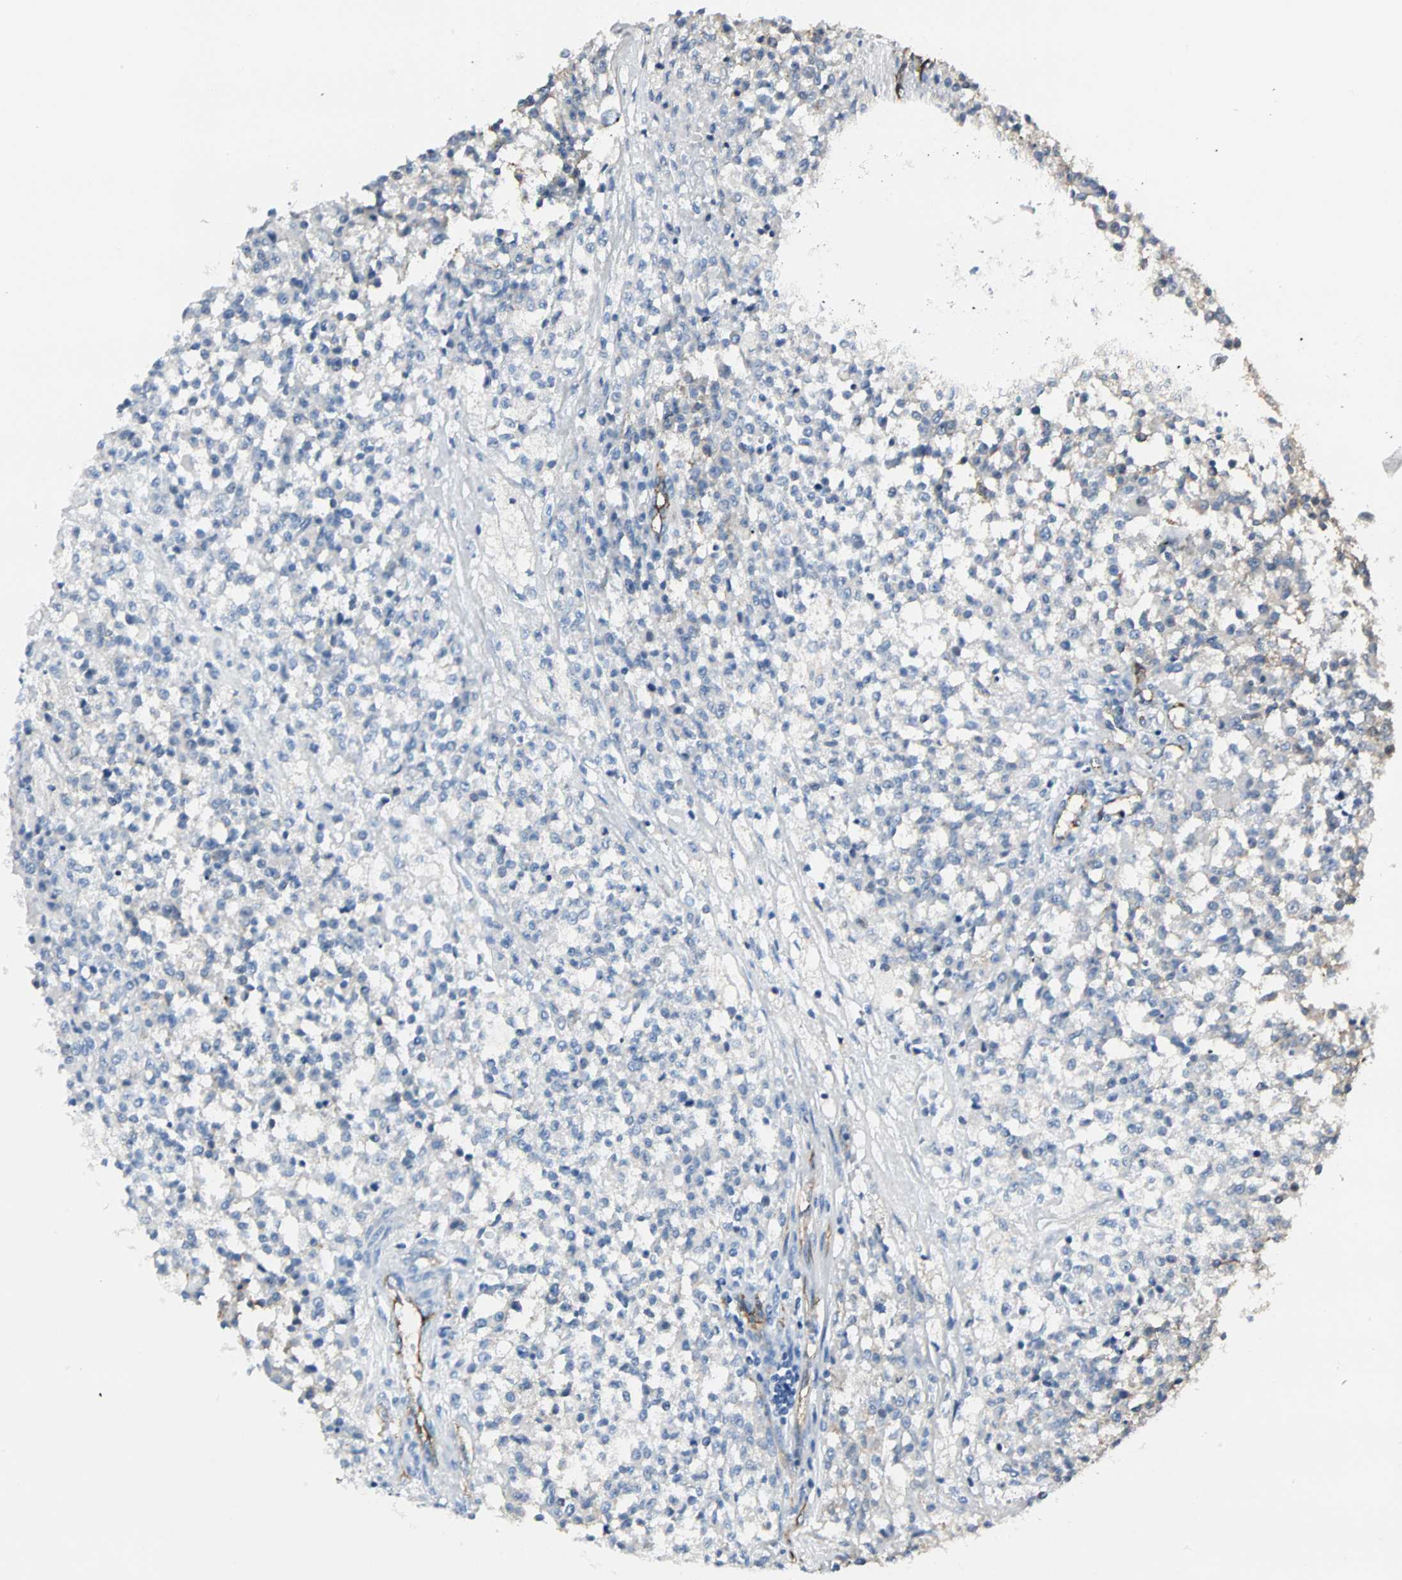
{"staining": {"intensity": "weak", "quantity": "<25%", "location": "cytoplasmic/membranous"}, "tissue": "testis cancer", "cell_type": "Tumor cells", "image_type": "cancer", "snomed": [{"axis": "morphology", "description": "Seminoma, NOS"}, {"axis": "topography", "description": "Testis"}], "caption": "Immunohistochemical staining of testis seminoma displays no significant positivity in tumor cells. (Stains: DAB (3,3'-diaminobenzidine) immunohistochemistry (IHC) with hematoxylin counter stain, Microscopy: brightfield microscopy at high magnification).", "gene": "VPS9D1", "patient": {"sex": "male", "age": 59}}